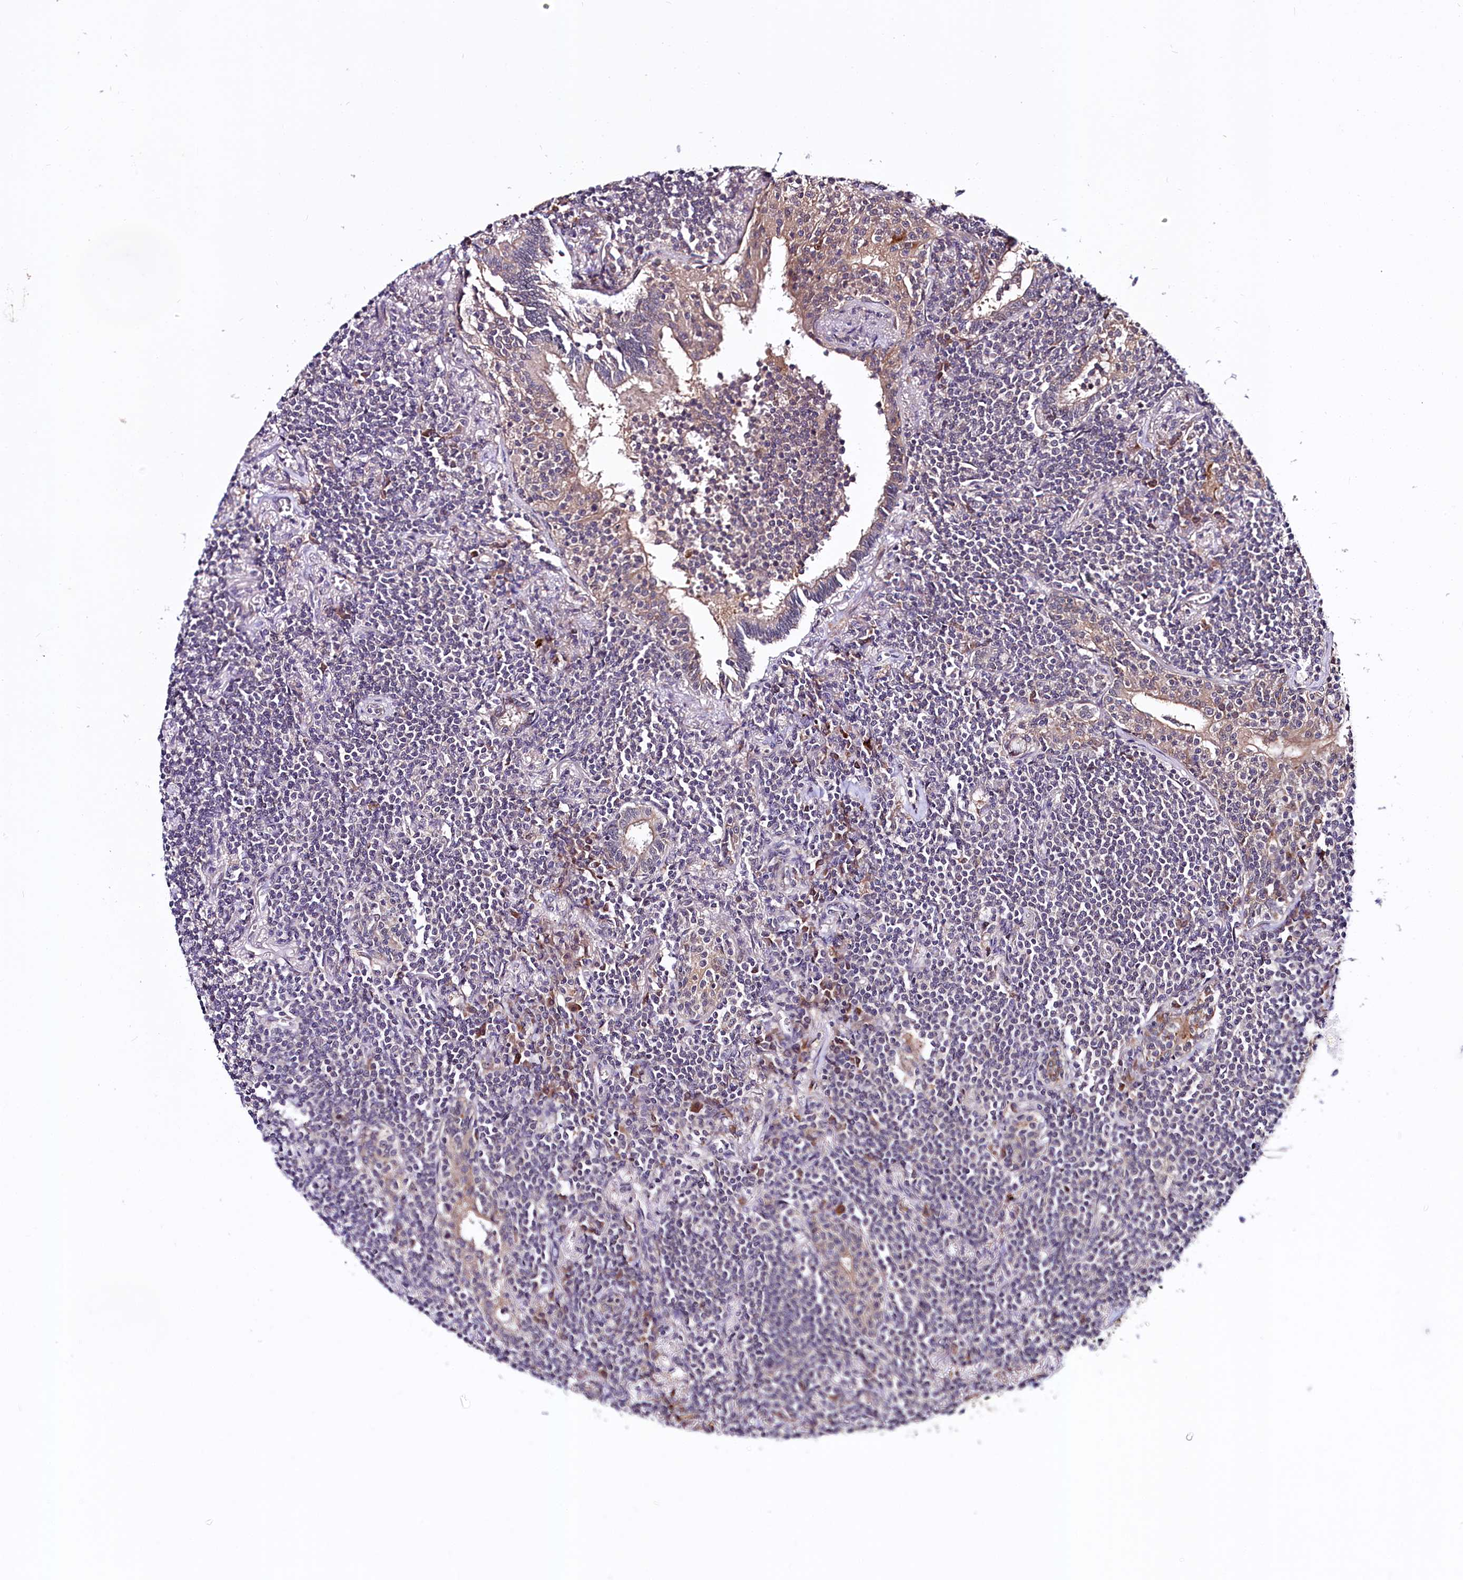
{"staining": {"intensity": "negative", "quantity": "none", "location": "none"}, "tissue": "lymphoma", "cell_type": "Tumor cells", "image_type": "cancer", "snomed": [{"axis": "morphology", "description": "Malignant lymphoma, non-Hodgkin's type, Low grade"}, {"axis": "topography", "description": "Lung"}], "caption": "Lymphoma was stained to show a protein in brown. There is no significant positivity in tumor cells. Nuclei are stained in blue.", "gene": "UBE3A", "patient": {"sex": "female", "age": 71}}